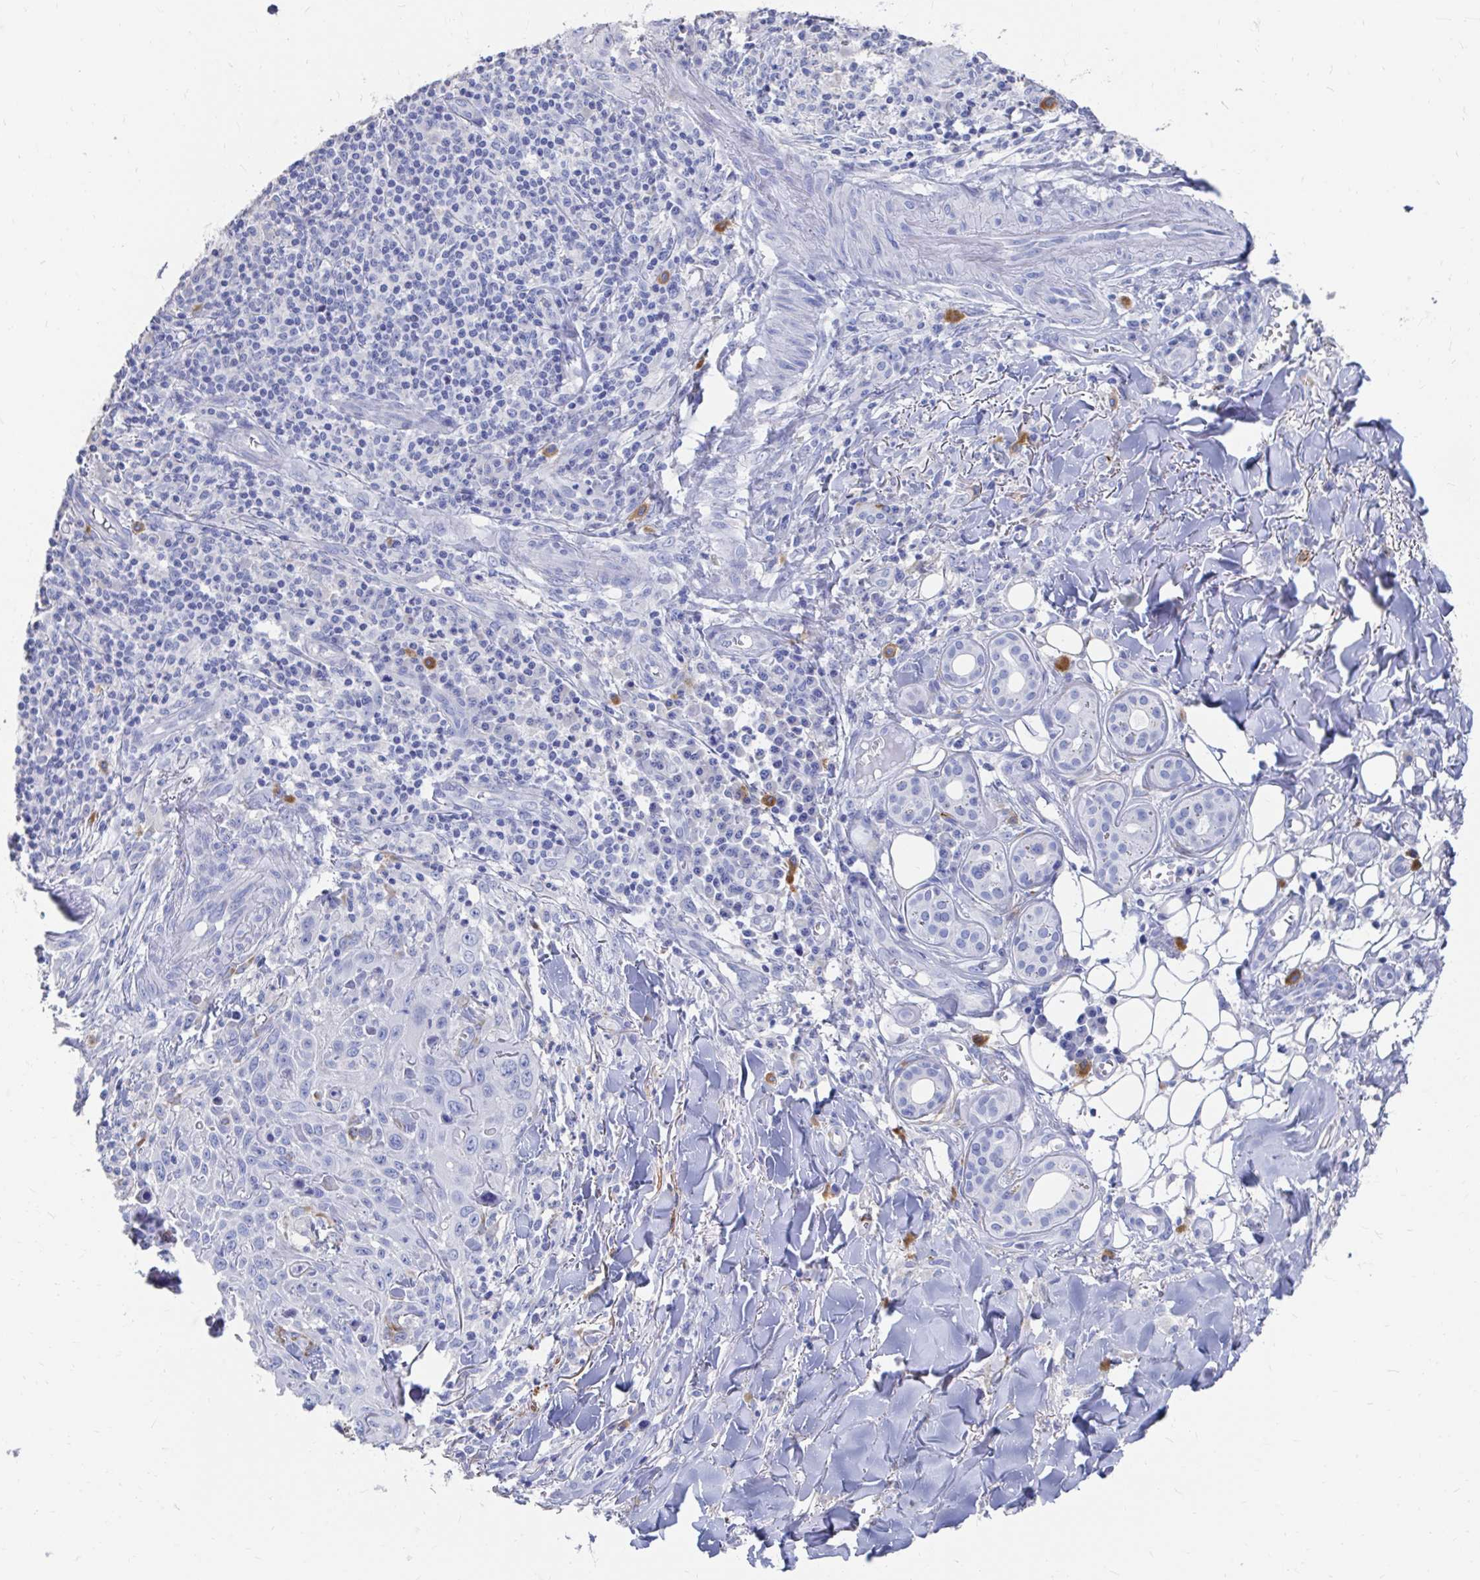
{"staining": {"intensity": "negative", "quantity": "none", "location": "none"}, "tissue": "skin cancer", "cell_type": "Tumor cells", "image_type": "cancer", "snomed": [{"axis": "morphology", "description": "Squamous cell carcinoma, NOS"}, {"axis": "topography", "description": "Skin"}], "caption": "There is no significant staining in tumor cells of skin squamous cell carcinoma. (Stains: DAB IHC with hematoxylin counter stain, Microscopy: brightfield microscopy at high magnification).", "gene": "LAMC3", "patient": {"sex": "male", "age": 75}}